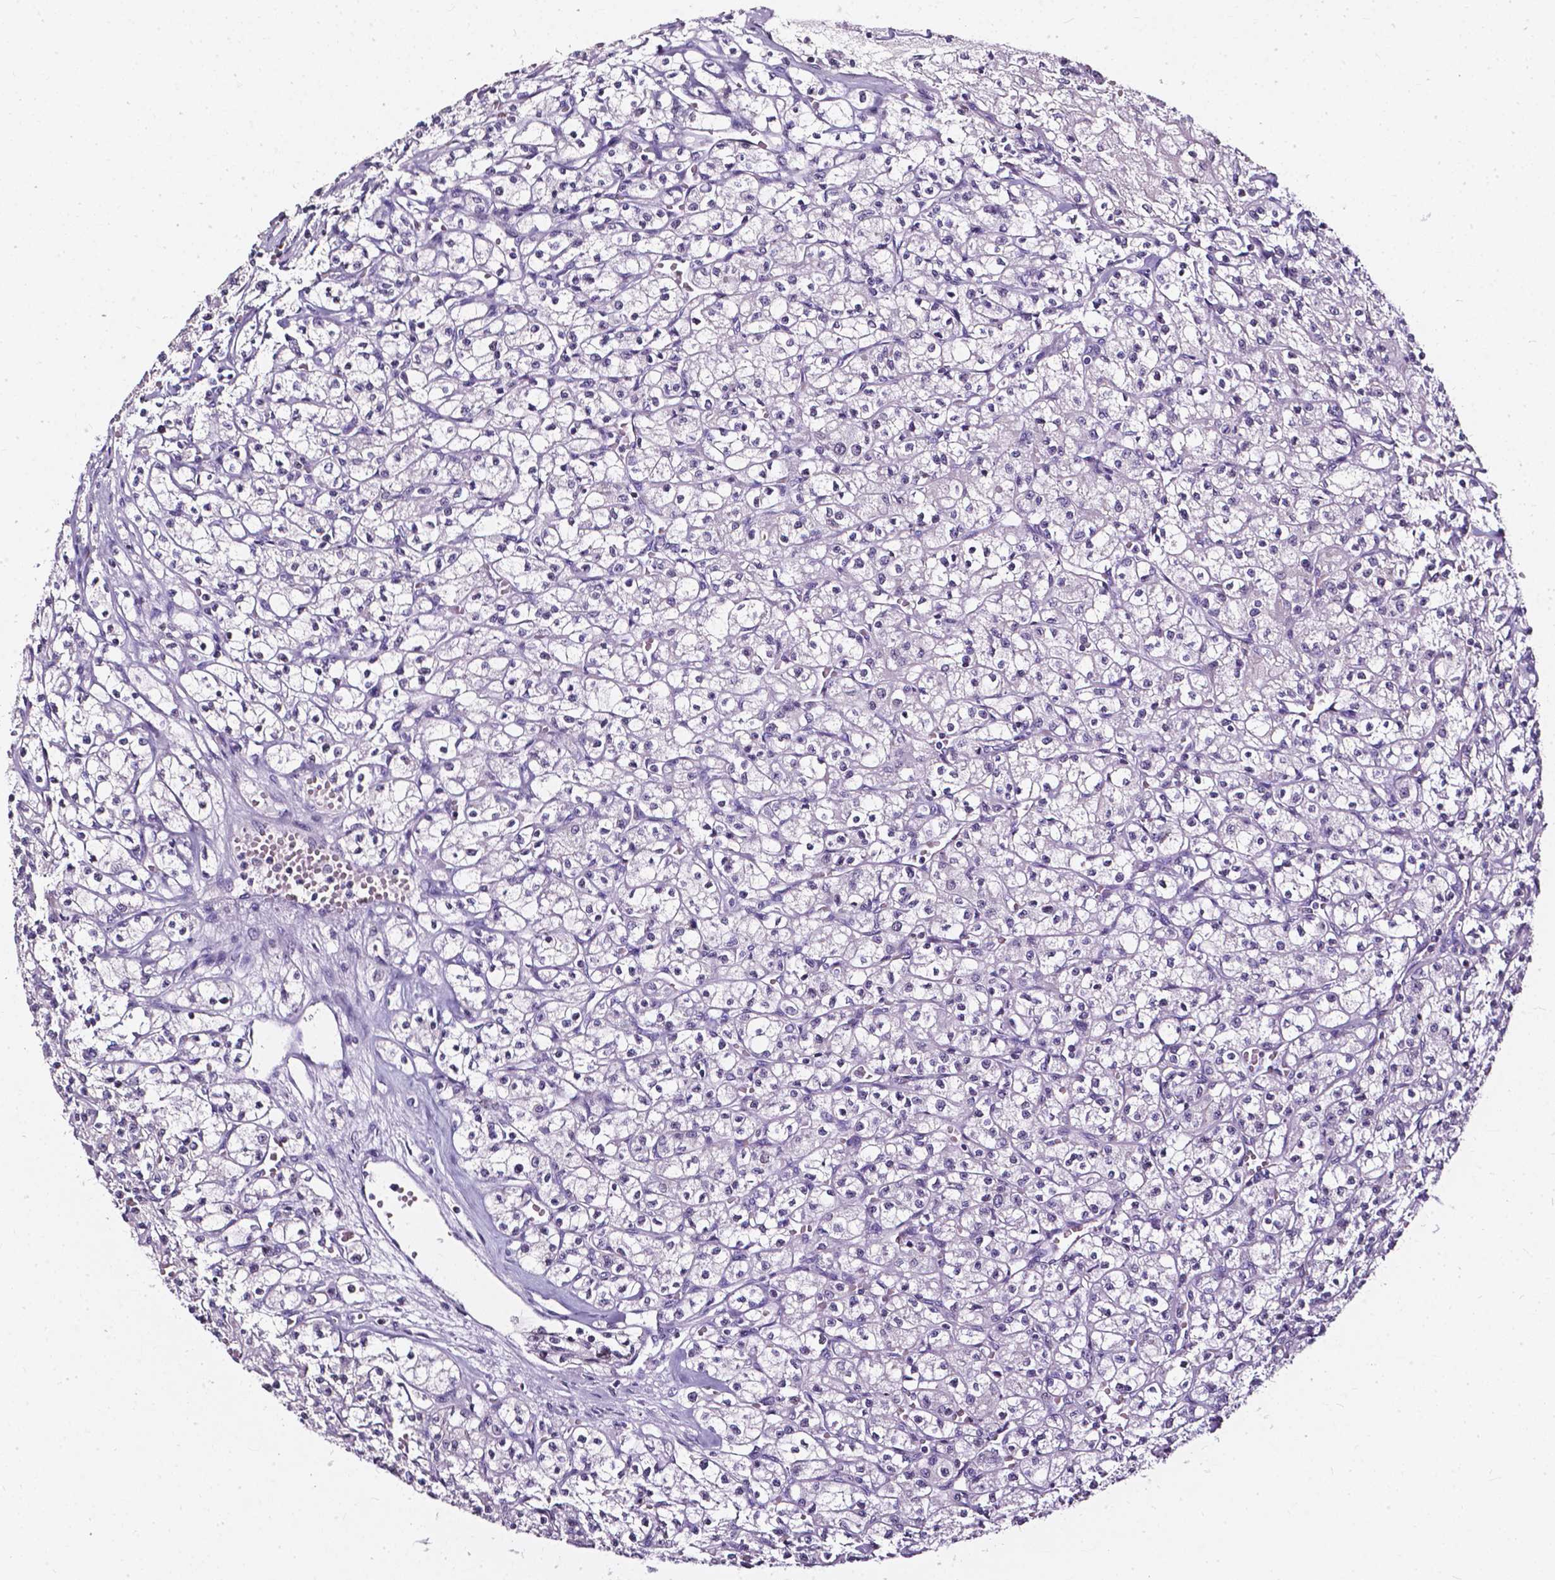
{"staining": {"intensity": "negative", "quantity": "none", "location": "none"}, "tissue": "renal cancer", "cell_type": "Tumor cells", "image_type": "cancer", "snomed": [{"axis": "morphology", "description": "Adenocarcinoma, NOS"}, {"axis": "topography", "description": "Kidney"}], "caption": "This photomicrograph is of renal adenocarcinoma stained with immunohistochemistry to label a protein in brown with the nuclei are counter-stained blue. There is no positivity in tumor cells. (Brightfield microscopy of DAB immunohistochemistry at high magnification).", "gene": "AKR1B10", "patient": {"sex": "female", "age": 70}}